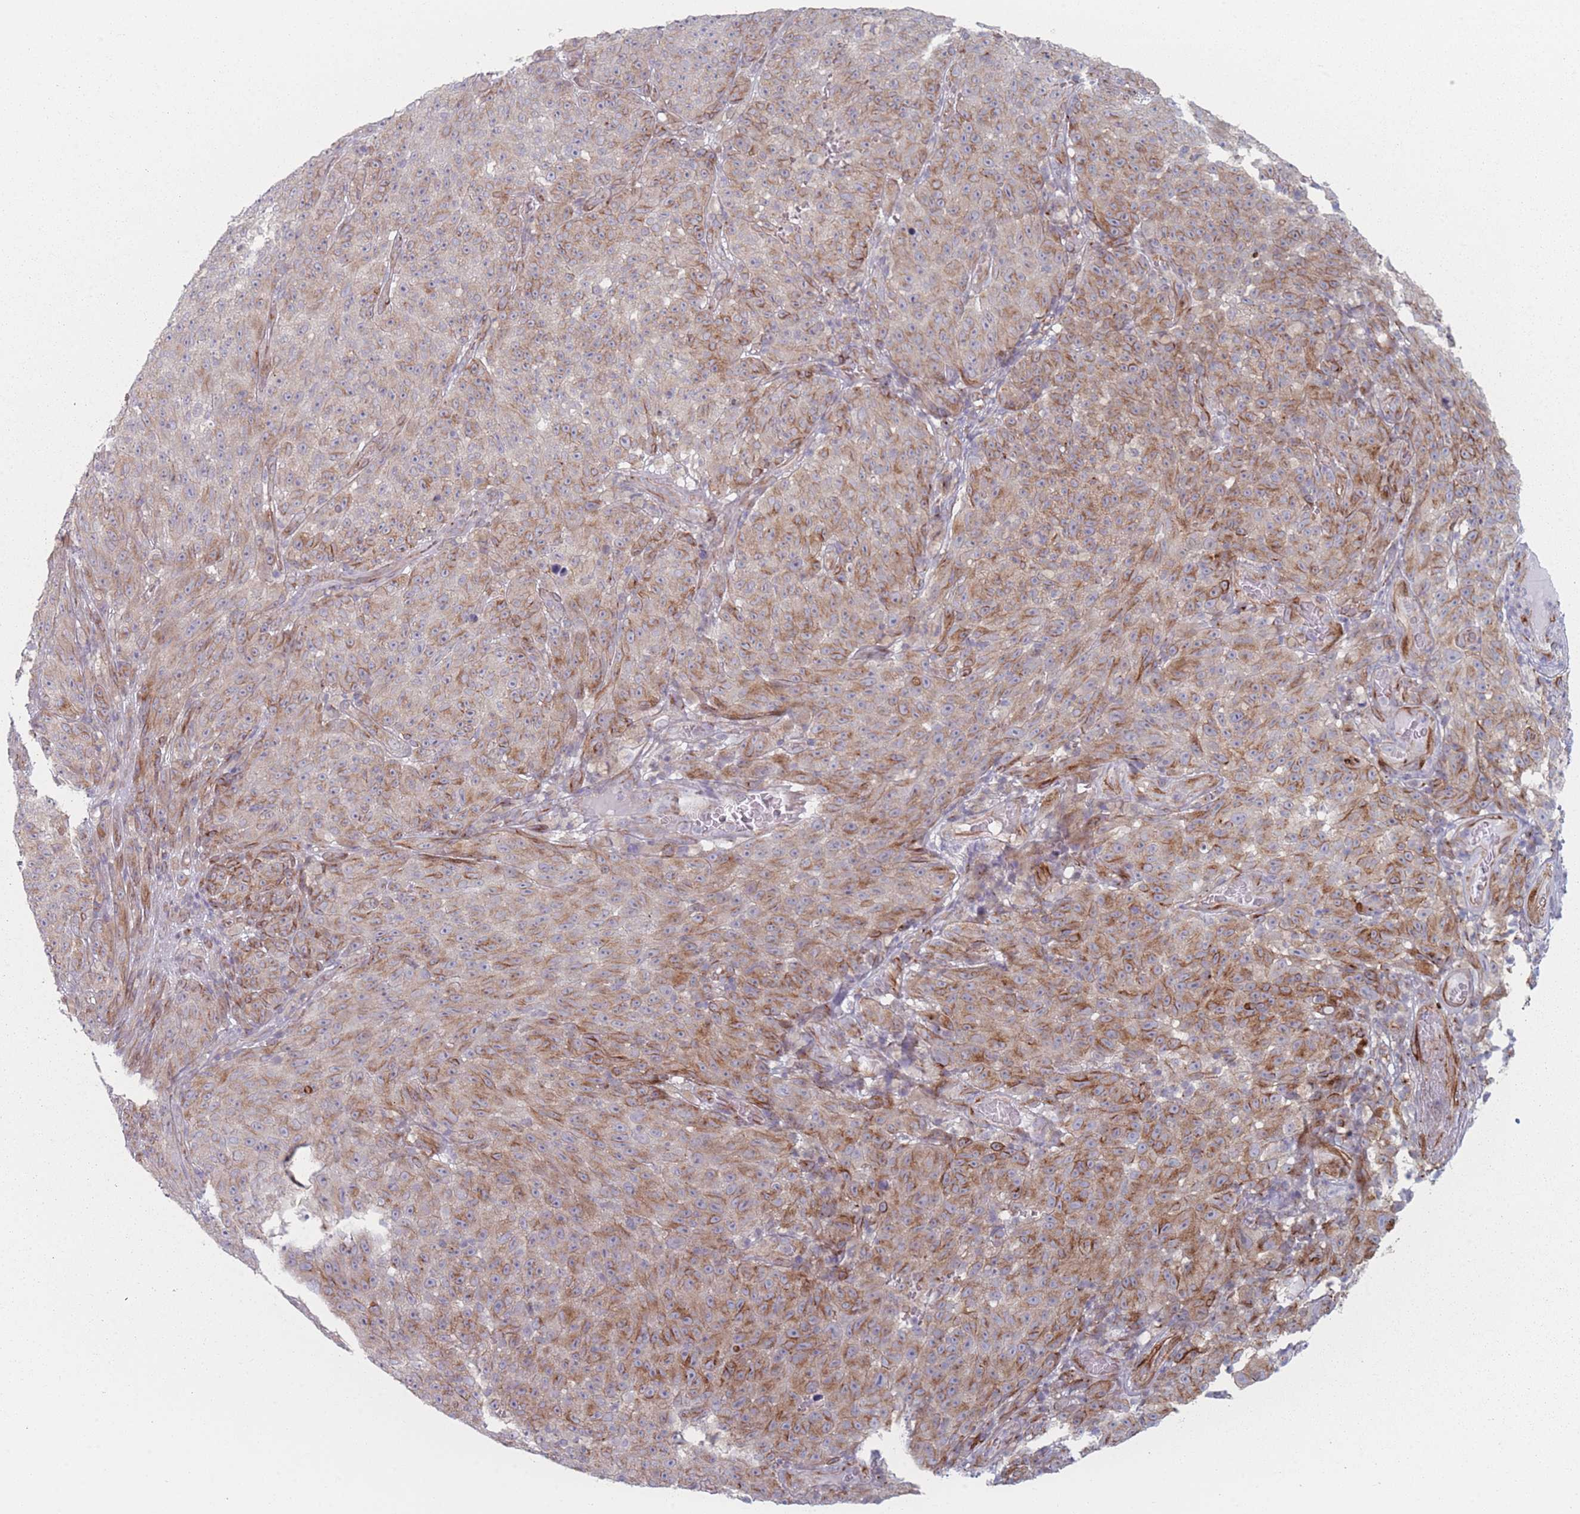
{"staining": {"intensity": "moderate", "quantity": "25%-75%", "location": "cytoplasmic/membranous"}, "tissue": "melanoma", "cell_type": "Tumor cells", "image_type": "cancer", "snomed": [{"axis": "morphology", "description": "Malignant melanoma, NOS"}, {"axis": "topography", "description": "Skin"}], "caption": "Protein staining displays moderate cytoplasmic/membranous expression in about 25%-75% of tumor cells in melanoma. Using DAB (3,3'-diaminobenzidine) (brown) and hematoxylin (blue) stains, captured at high magnification using brightfield microscopy.", "gene": "RNF4", "patient": {"sex": "female", "age": 82}}